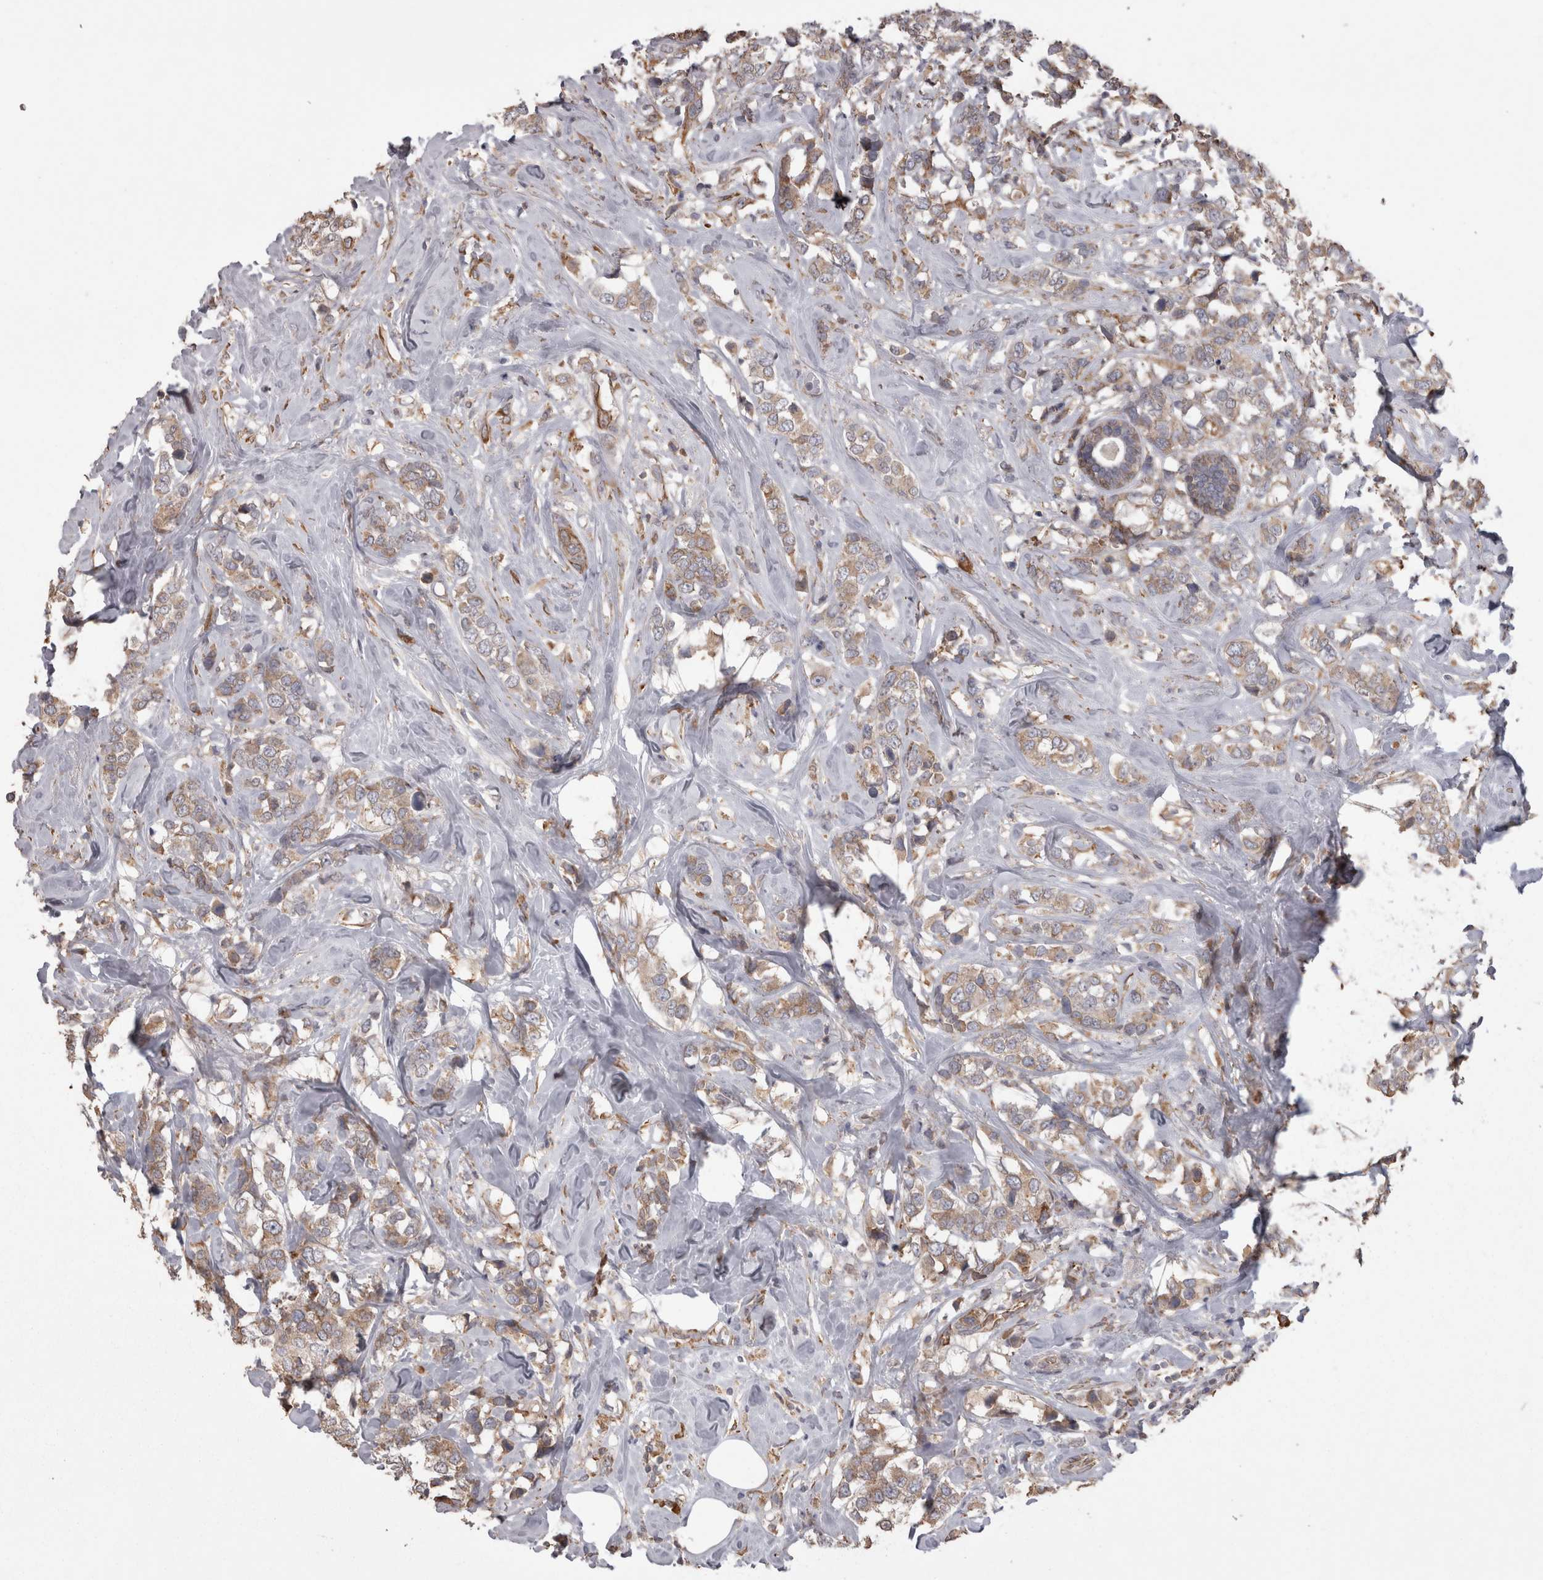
{"staining": {"intensity": "weak", "quantity": "25%-75%", "location": "cytoplasmic/membranous"}, "tissue": "breast cancer", "cell_type": "Tumor cells", "image_type": "cancer", "snomed": [{"axis": "morphology", "description": "Lobular carcinoma"}, {"axis": "topography", "description": "Breast"}], "caption": "IHC staining of breast cancer (lobular carcinoma), which reveals low levels of weak cytoplasmic/membranous positivity in about 25%-75% of tumor cells indicating weak cytoplasmic/membranous protein expression. The staining was performed using DAB (3,3'-diaminobenzidine) (brown) for protein detection and nuclei were counterstained in hematoxylin (blue).", "gene": "PON2", "patient": {"sex": "female", "age": 59}}